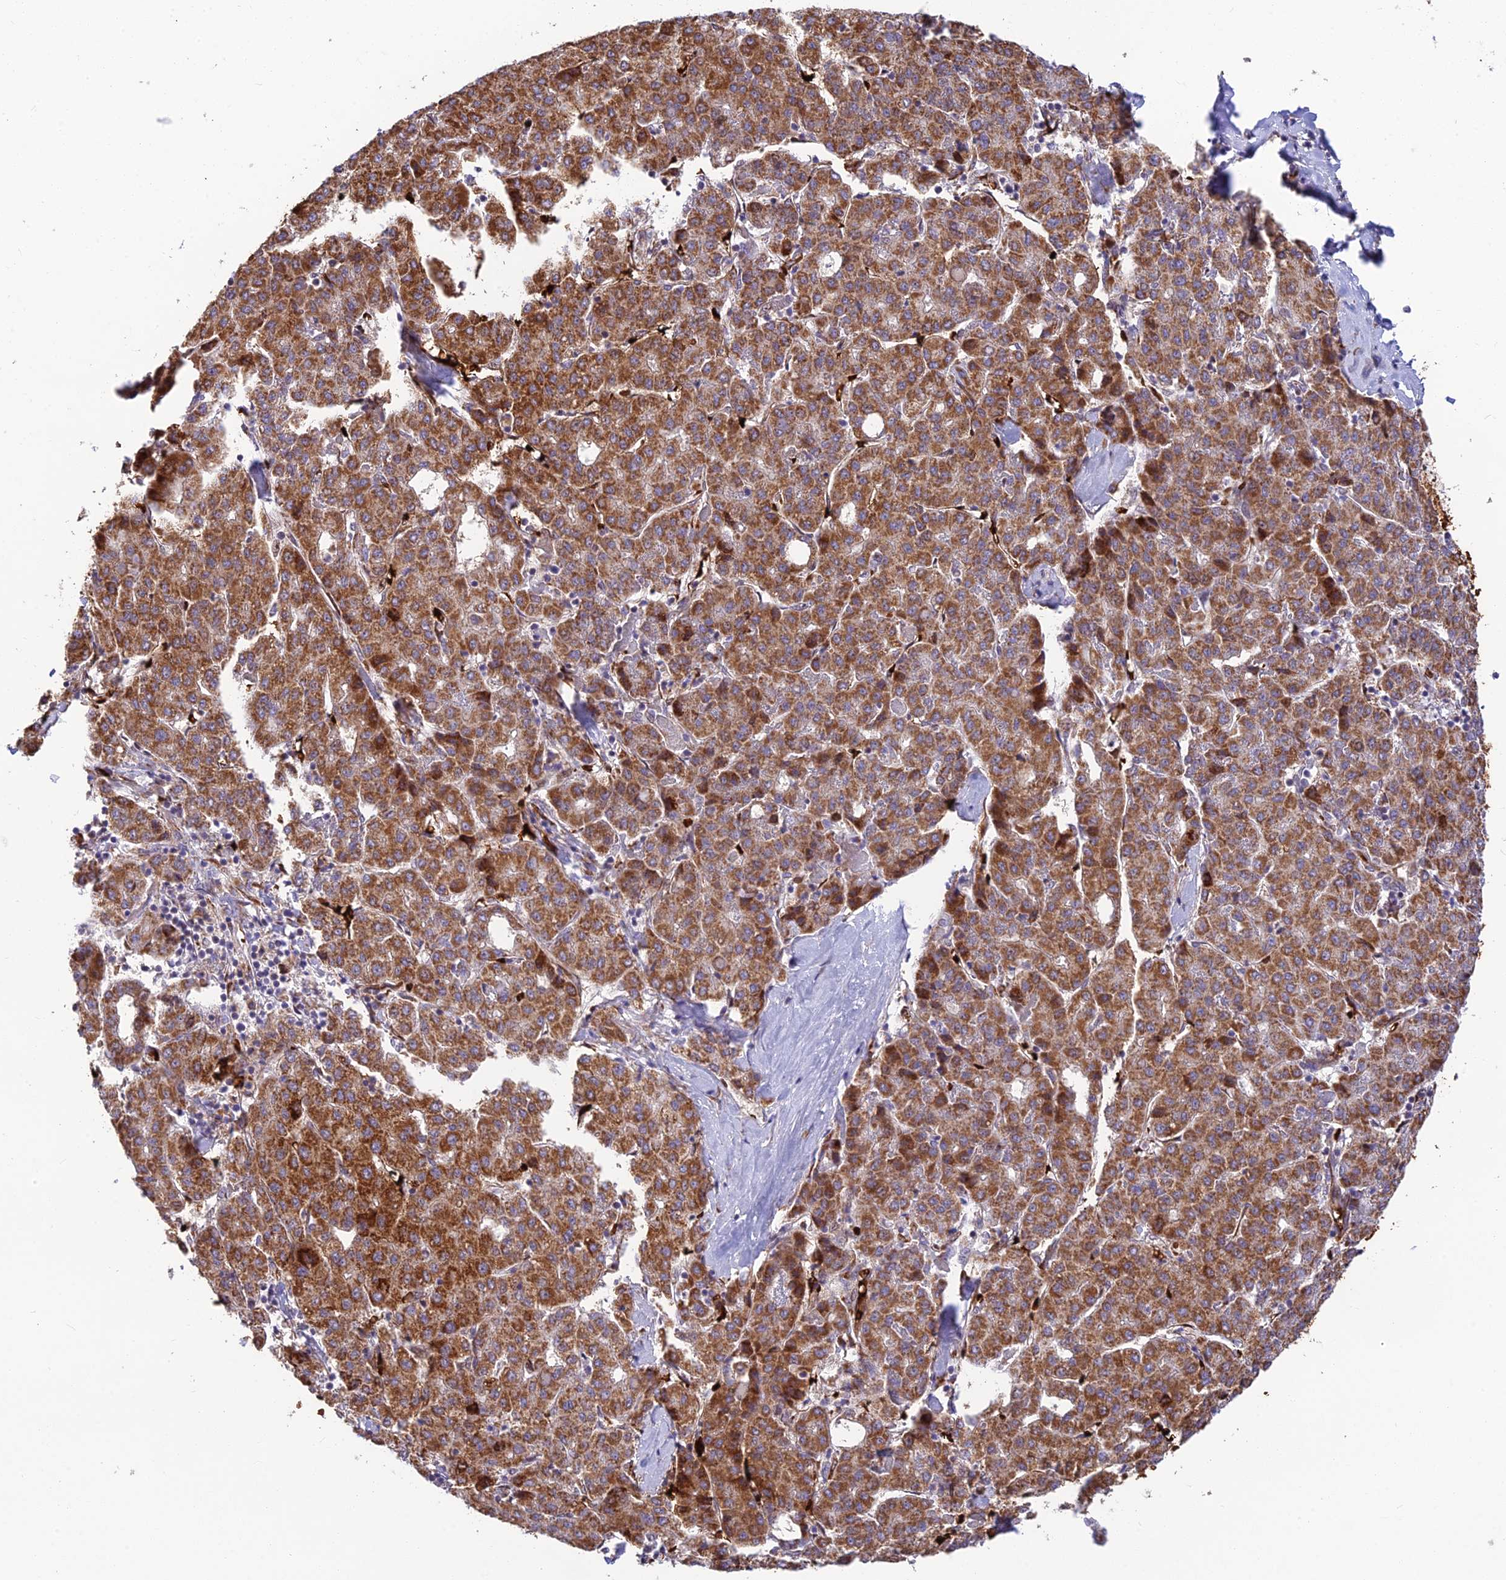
{"staining": {"intensity": "strong", "quantity": ">75%", "location": "cytoplasmic/membranous"}, "tissue": "liver cancer", "cell_type": "Tumor cells", "image_type": "cancer", "snomed": [{"axis": "morphology", "description": "Carcinoma, Hepatocellular, NOS"}, {"axis": "topography", "description": "Liver"}], "caption": "Protein expression analysis of human liver hepatocellular carcinoma reveals strong cytoplasmic/membranous staining in about >75% of tumor cells.", "gene": "UFSP2", "patient": {"sex": "male", "age": 65}}